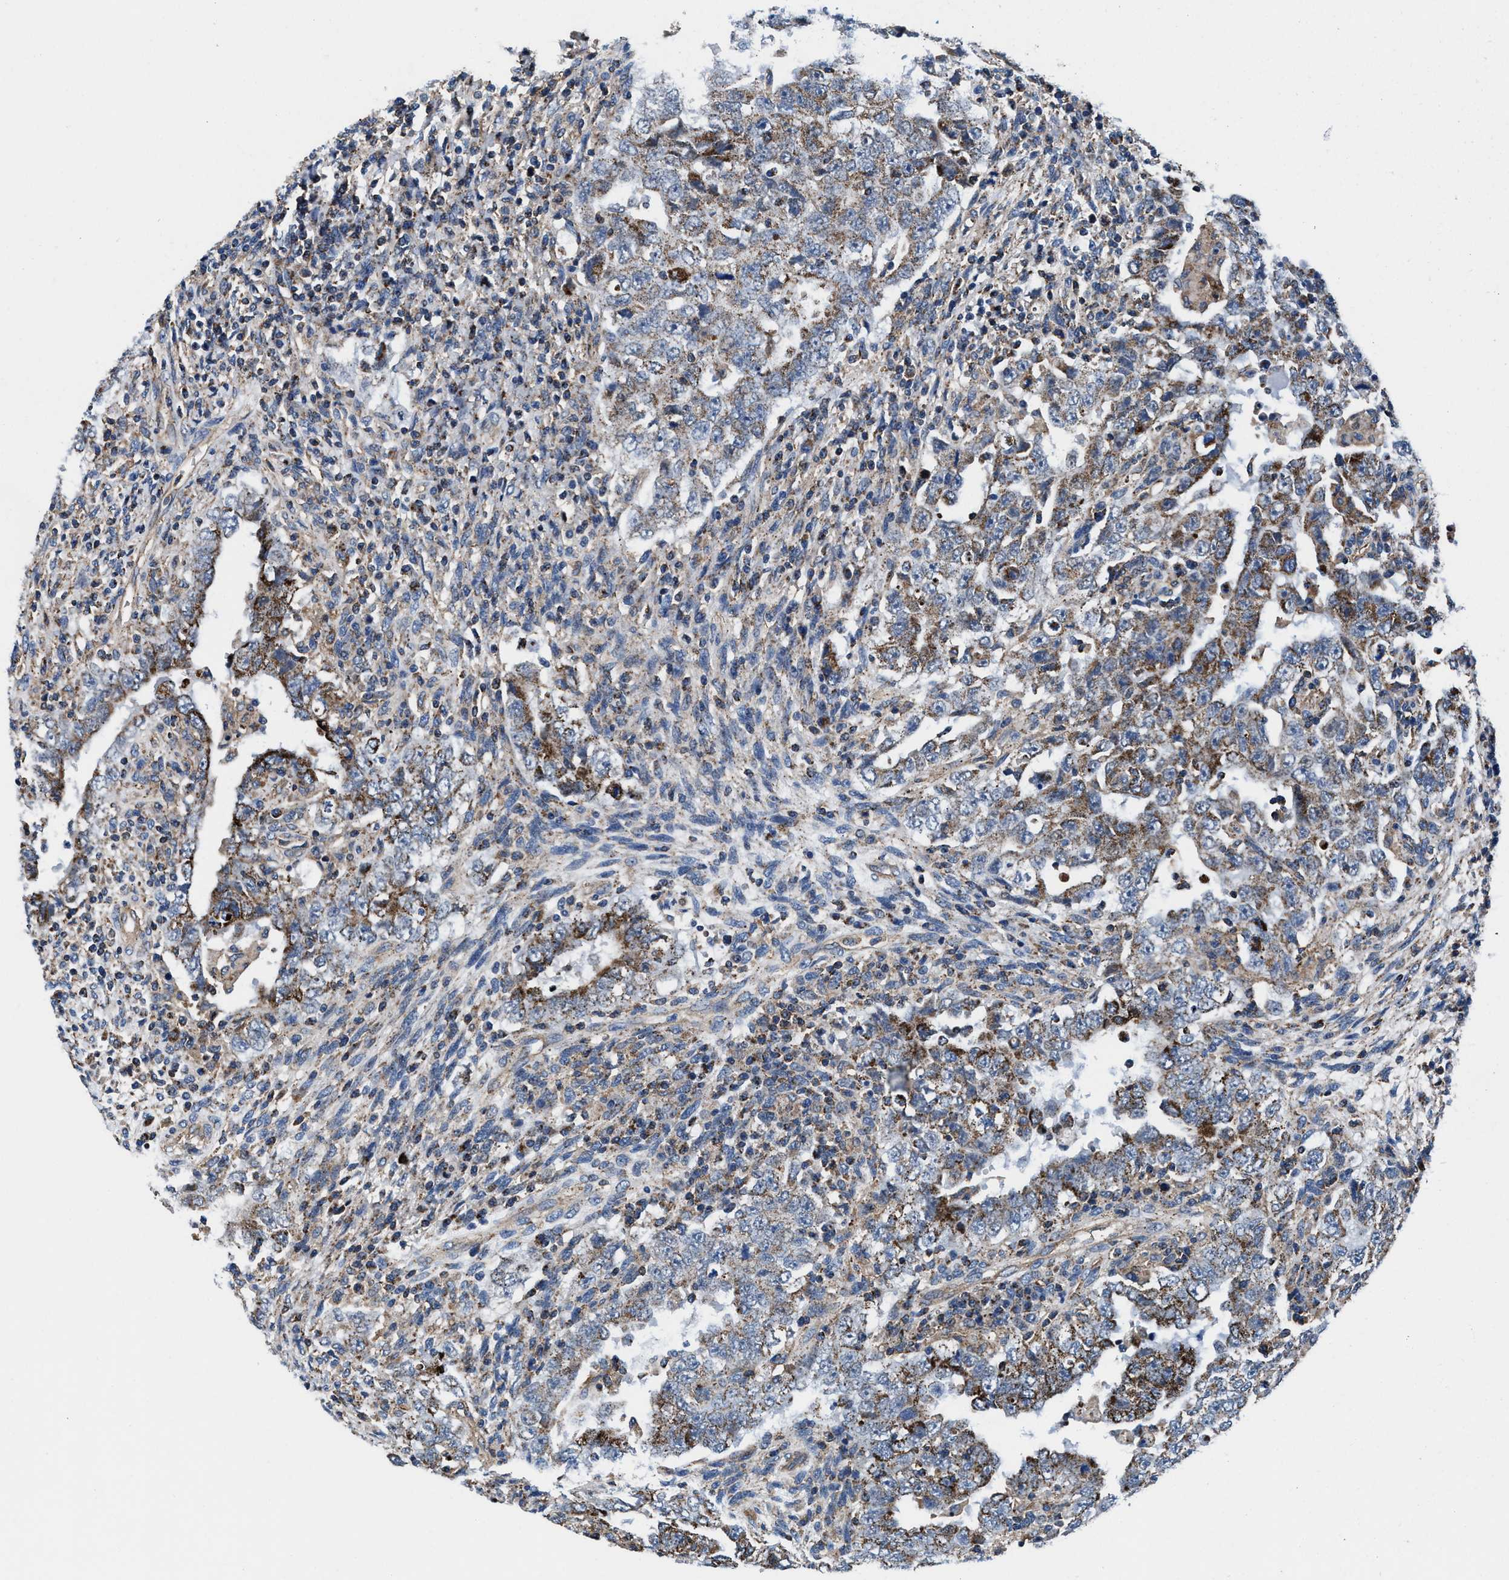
{"staining": {"intensity": "moderate", "quantity": ">75%", "location": "cytoplasmic/membranous"}, "tissue": "testis cancer", "cell_type": "Tumor cells", "image_type": "cancer", "snomed": [{"axis": "morphology", "description": "Carcinoma, Embryonal, NOS"}, {"axis": "topography", "description": "Testis"}], "caption": "This micrograph demonstrates immunohistochemistry (IHC) staining of testis cancer, with medium moderate cytoplasmic/membranous staining in about >75% of tumor cells.", "gene": "NKTR", "patient": {"sex": "male", "age": 26}}